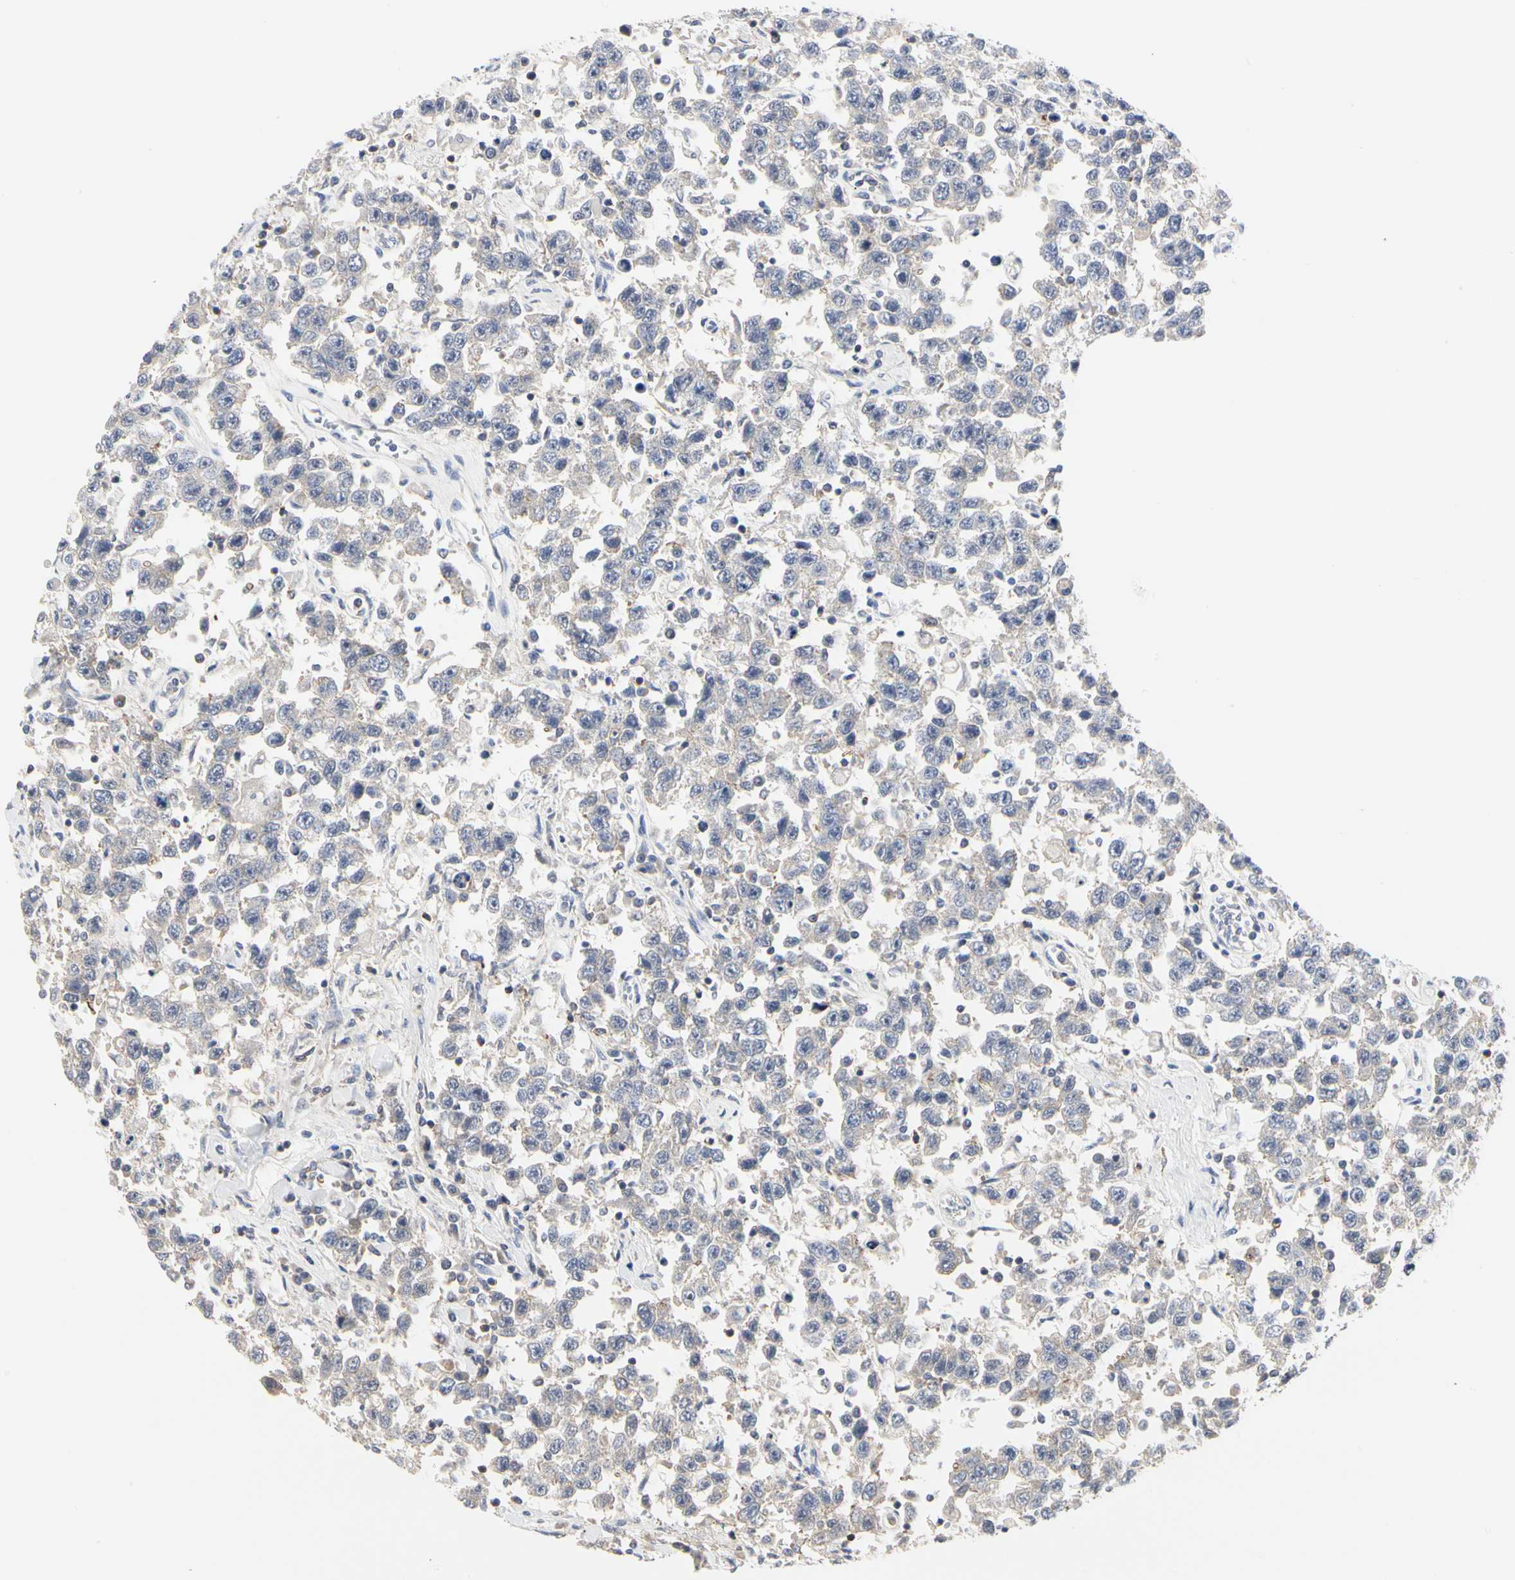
{"staining": {"intensity": "weak", "quantity": "<25%", "location": "cytoplasmic/membranous"}, "tissue": "testis cancer", "cell_type": "Tumor cells", "image_type": "cancer", "snomed": [{"axis": "morphology", "description": "Seminoma, NOS"}, {"axis": "topography", "description": "Testis"}], "caption": "Testis cancer (seminoma) stained for a protein using immunohistochemistry (IHC) displays no positivity tumor cells.", "gene": "SHANK2", "patient": {"sex": "male", "age": 41}}